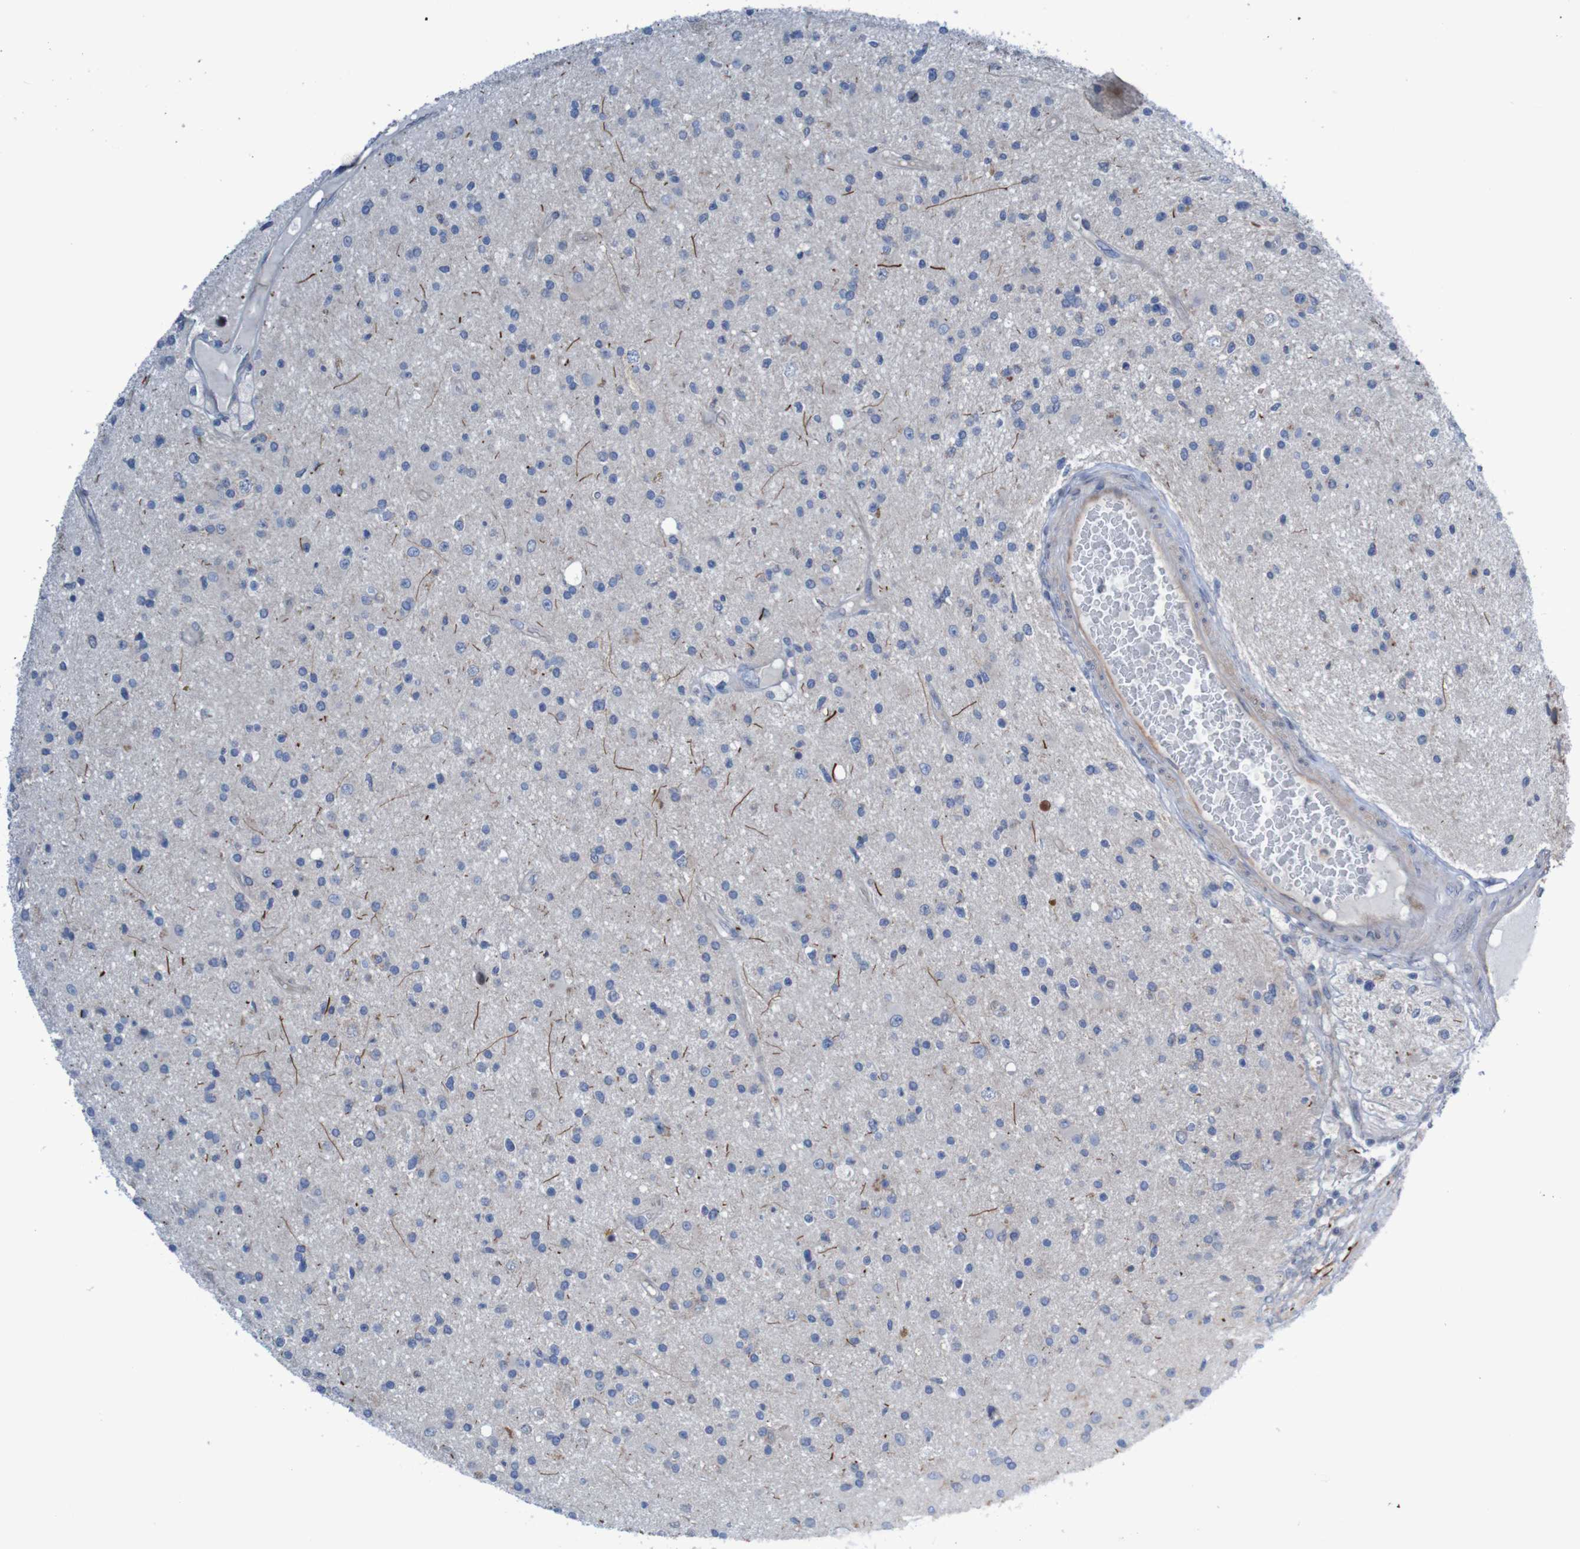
{"staining": {"intensity": "negative", "quantity": "none", "location": "none"}, "tissue": "glioma", "cell_type": "Tumor cells", "image_type": "cancer", "snomed": [{"axis": "morphology", "description": "Glioma, malignant, High grade"}, {"axis": "topography", "description": "Brain"}], "caption": "Photomicrograph shows no significant protein positivity in tumor cells of glioma. Nuclei are stained in blue.", "gene": "ANGPT4", "patient": {"sex": "male", "age": 33}}